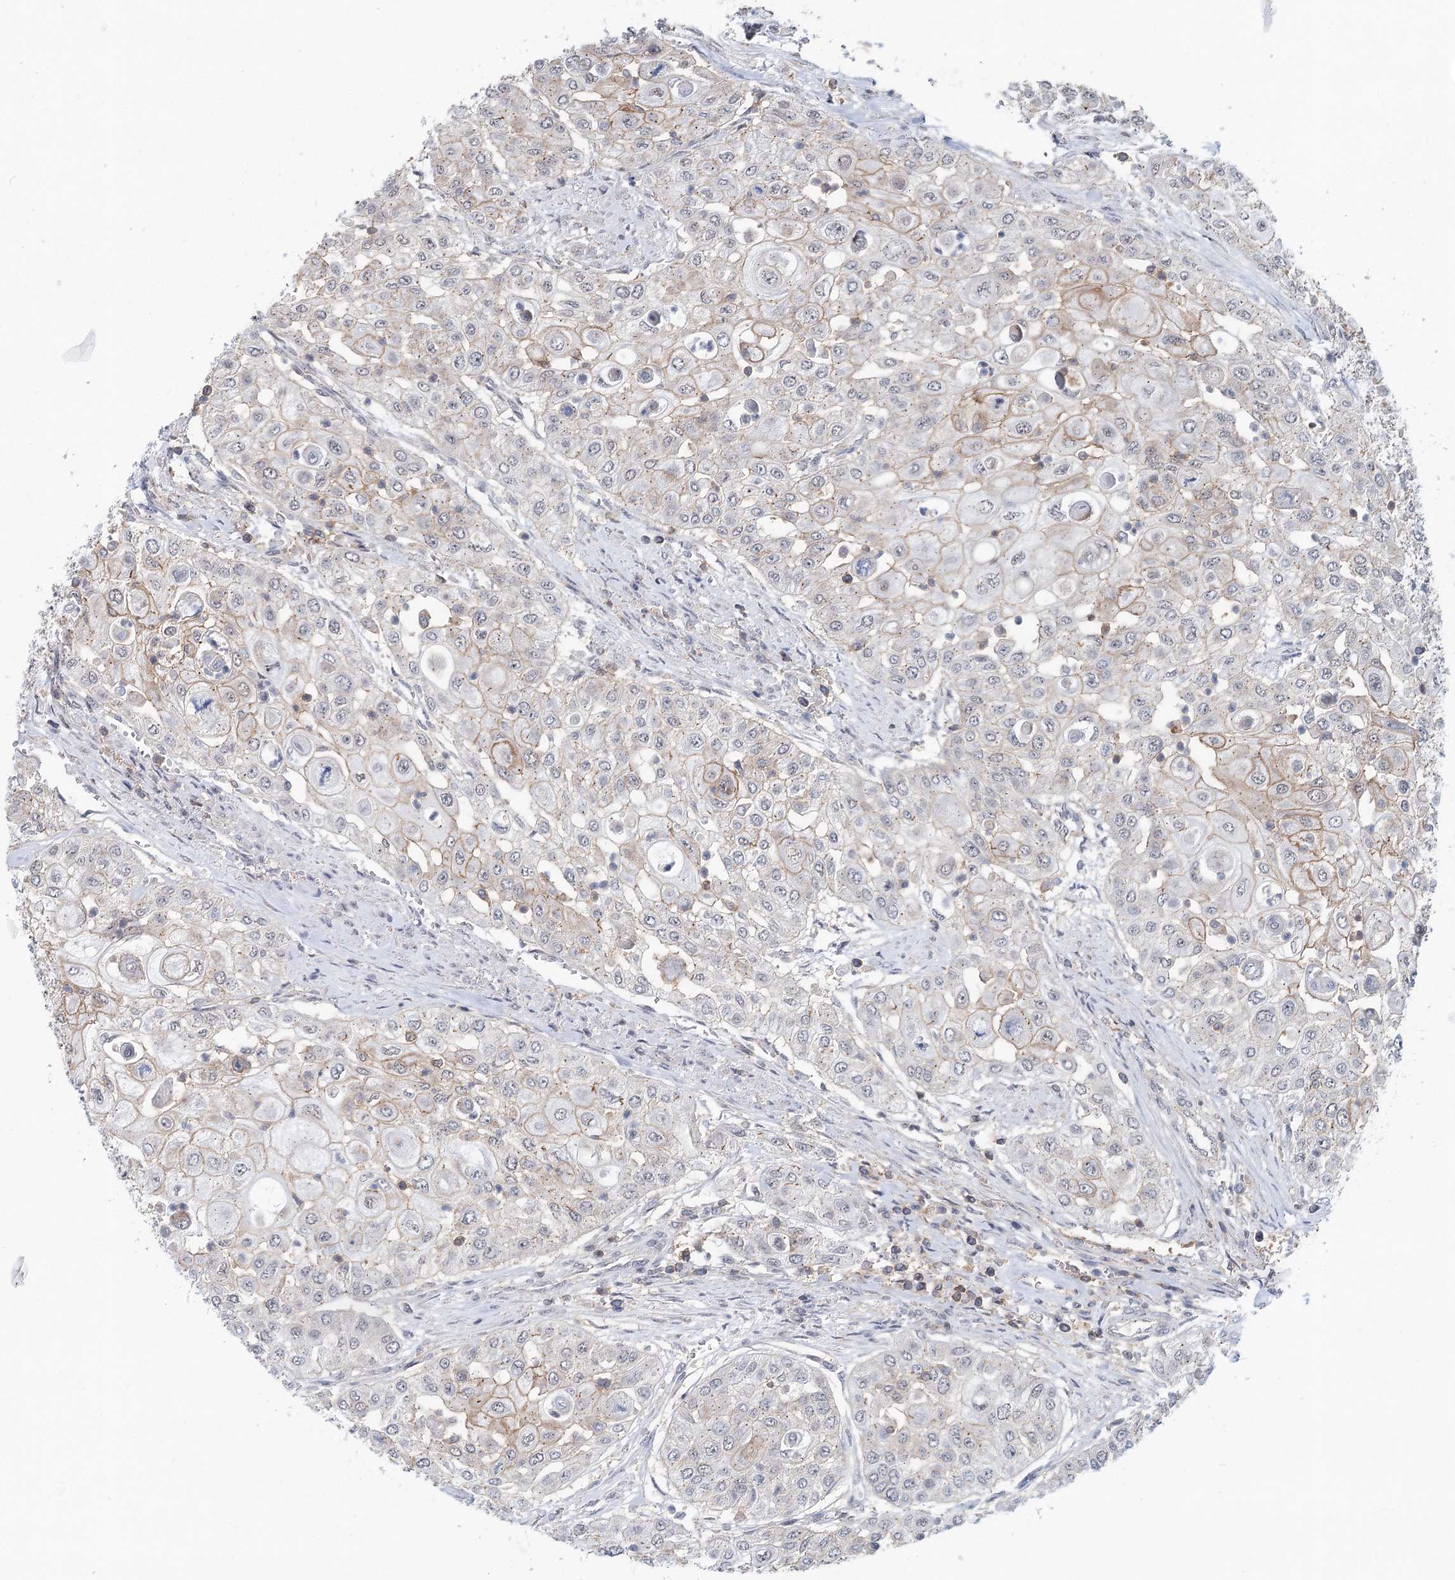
{"staining": {"intensity": "weak", "quantity": "<25%", "location": "cytoplasmic/membranous"}, "tissue": "urothelial cancer", "cell_type": "Tumor cells", "image_type": "cancer", "snomed": [{"axis": "morphology", "description": "Urothelial carcinoma, High grade"}, {"axis": "topography", "description": "Urinary bladder"}], "caption": "Immunohistochemical staining of human high-grade urothelial carcinoma exhibits no significant positivity in tumor cells.", "gene": "CDC42SE2", "patient": {"sex": "female", "age": 79}}